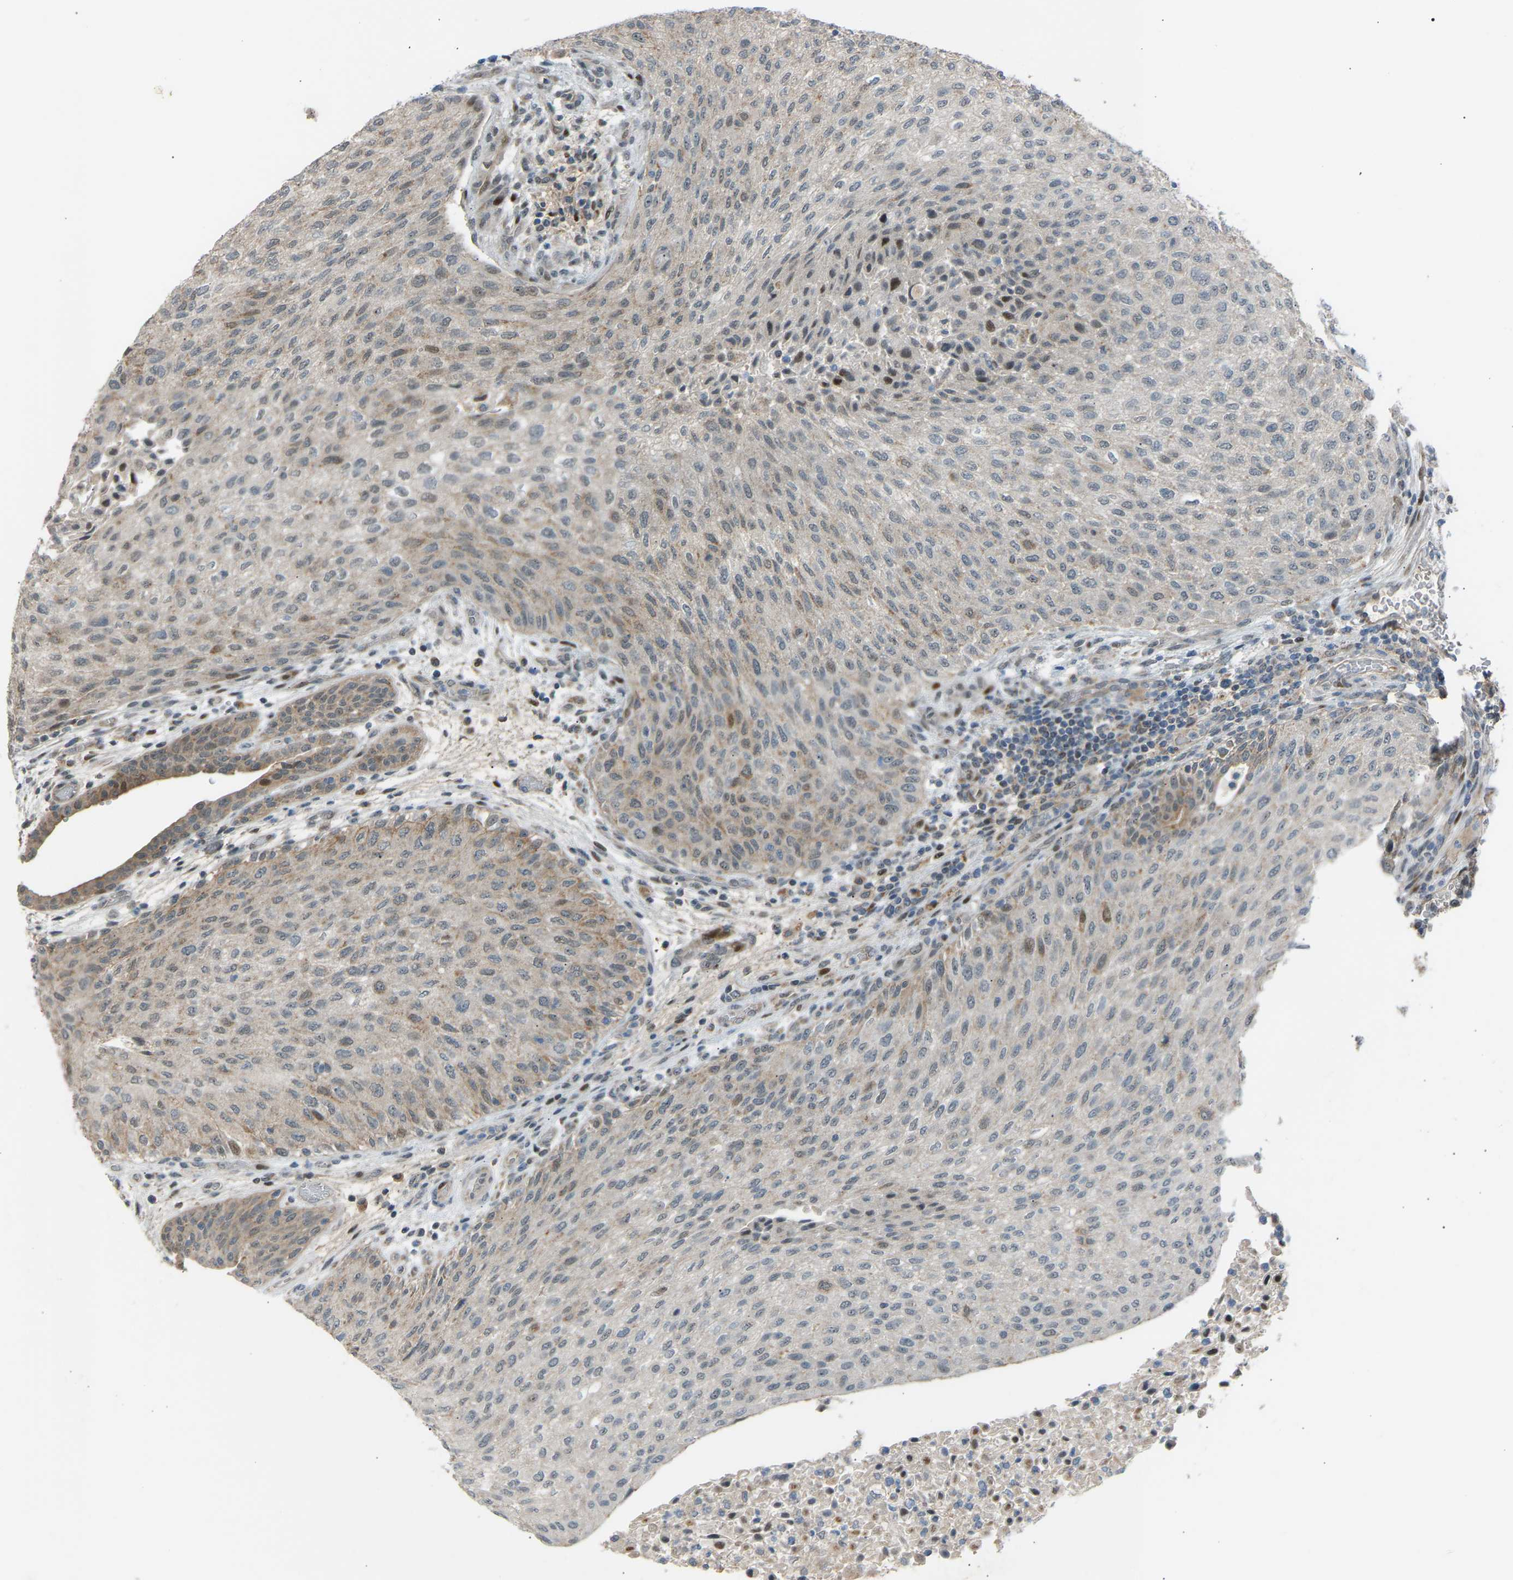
{"staining": {"intensity": "weak", "quantity": "<25%", "location": "cytoplasmic/membranous,nuclear"}, "tissue": "urothelial cancer", "cell_type": "Tumor cells", "image_type": "cancer", "snomed": [{"axis": "morphology", "description": "Urothelial carcinoma, Low grade"}, {"axis": "morphology", "description": "Urothelial carcinoma, High grade"}, {"axis": "topography", "description": "Urinary bladder"}], "caption": "The image displays no significant positivity in tumor cells of urothelial cancer. (IHC, brightfield microscopy, high magnification).", "gene": "VPS41", "patient": {"sex": "male", "age": 35}}